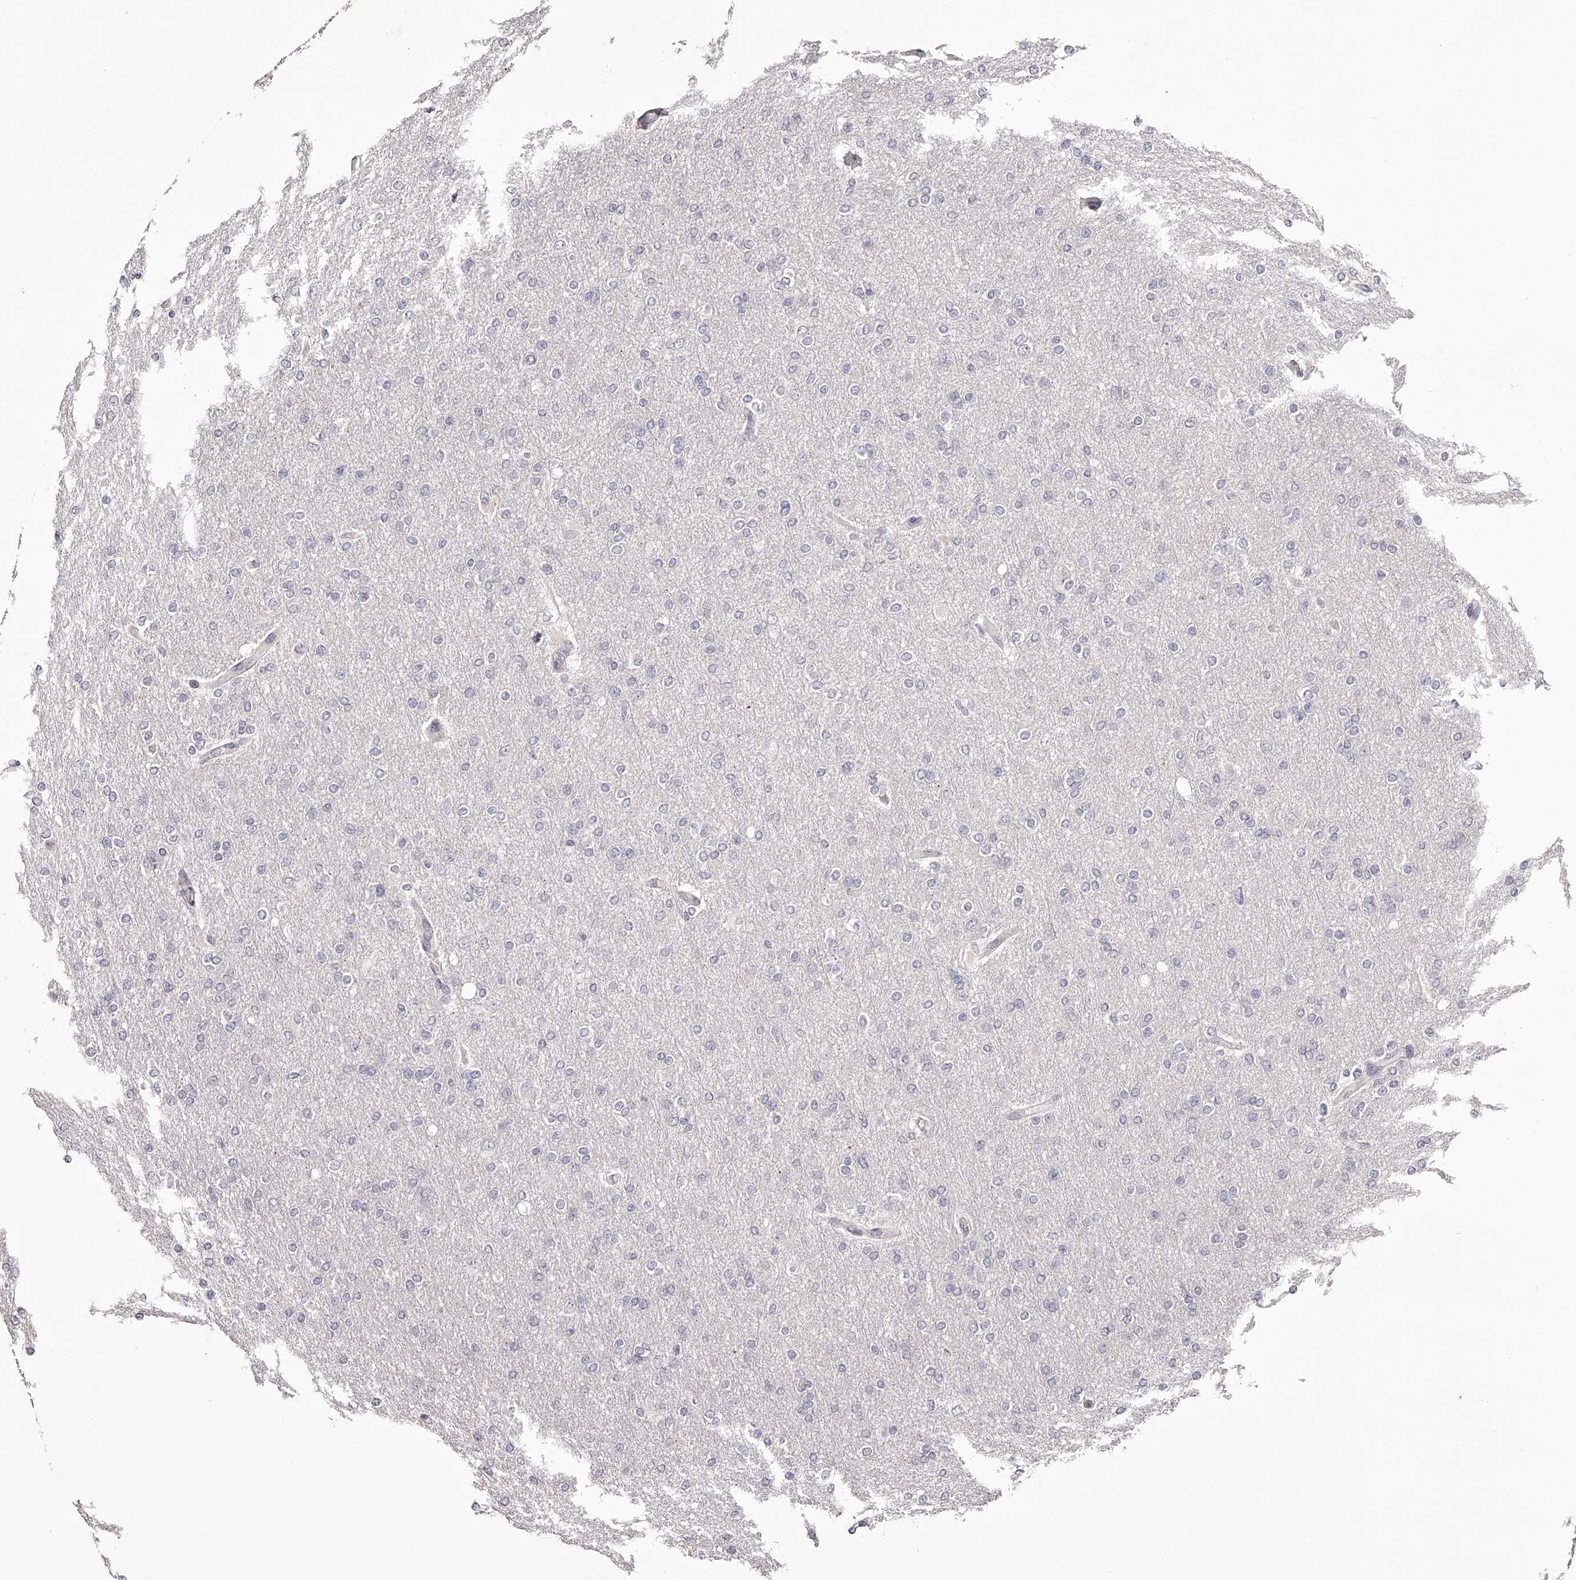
{"staining": {"intensity": "negative", "quantity": "none", "location": "none"}, "tissue": "glioma", "cell_type": "Tumor cells", "image_type": "cancer", "snomed": [{"axis": "morphology", "description": "Glioma, malignant, High grade"}, {"axis": "topography", "description": "Cerebral cortex"}], "caption": "Immunohistochemical staining of malignant glioma (high-grade) shows no significant staining in tumor cells.", "gene": "ODF2L", "patient": {"sex": "female", "age": 36}}